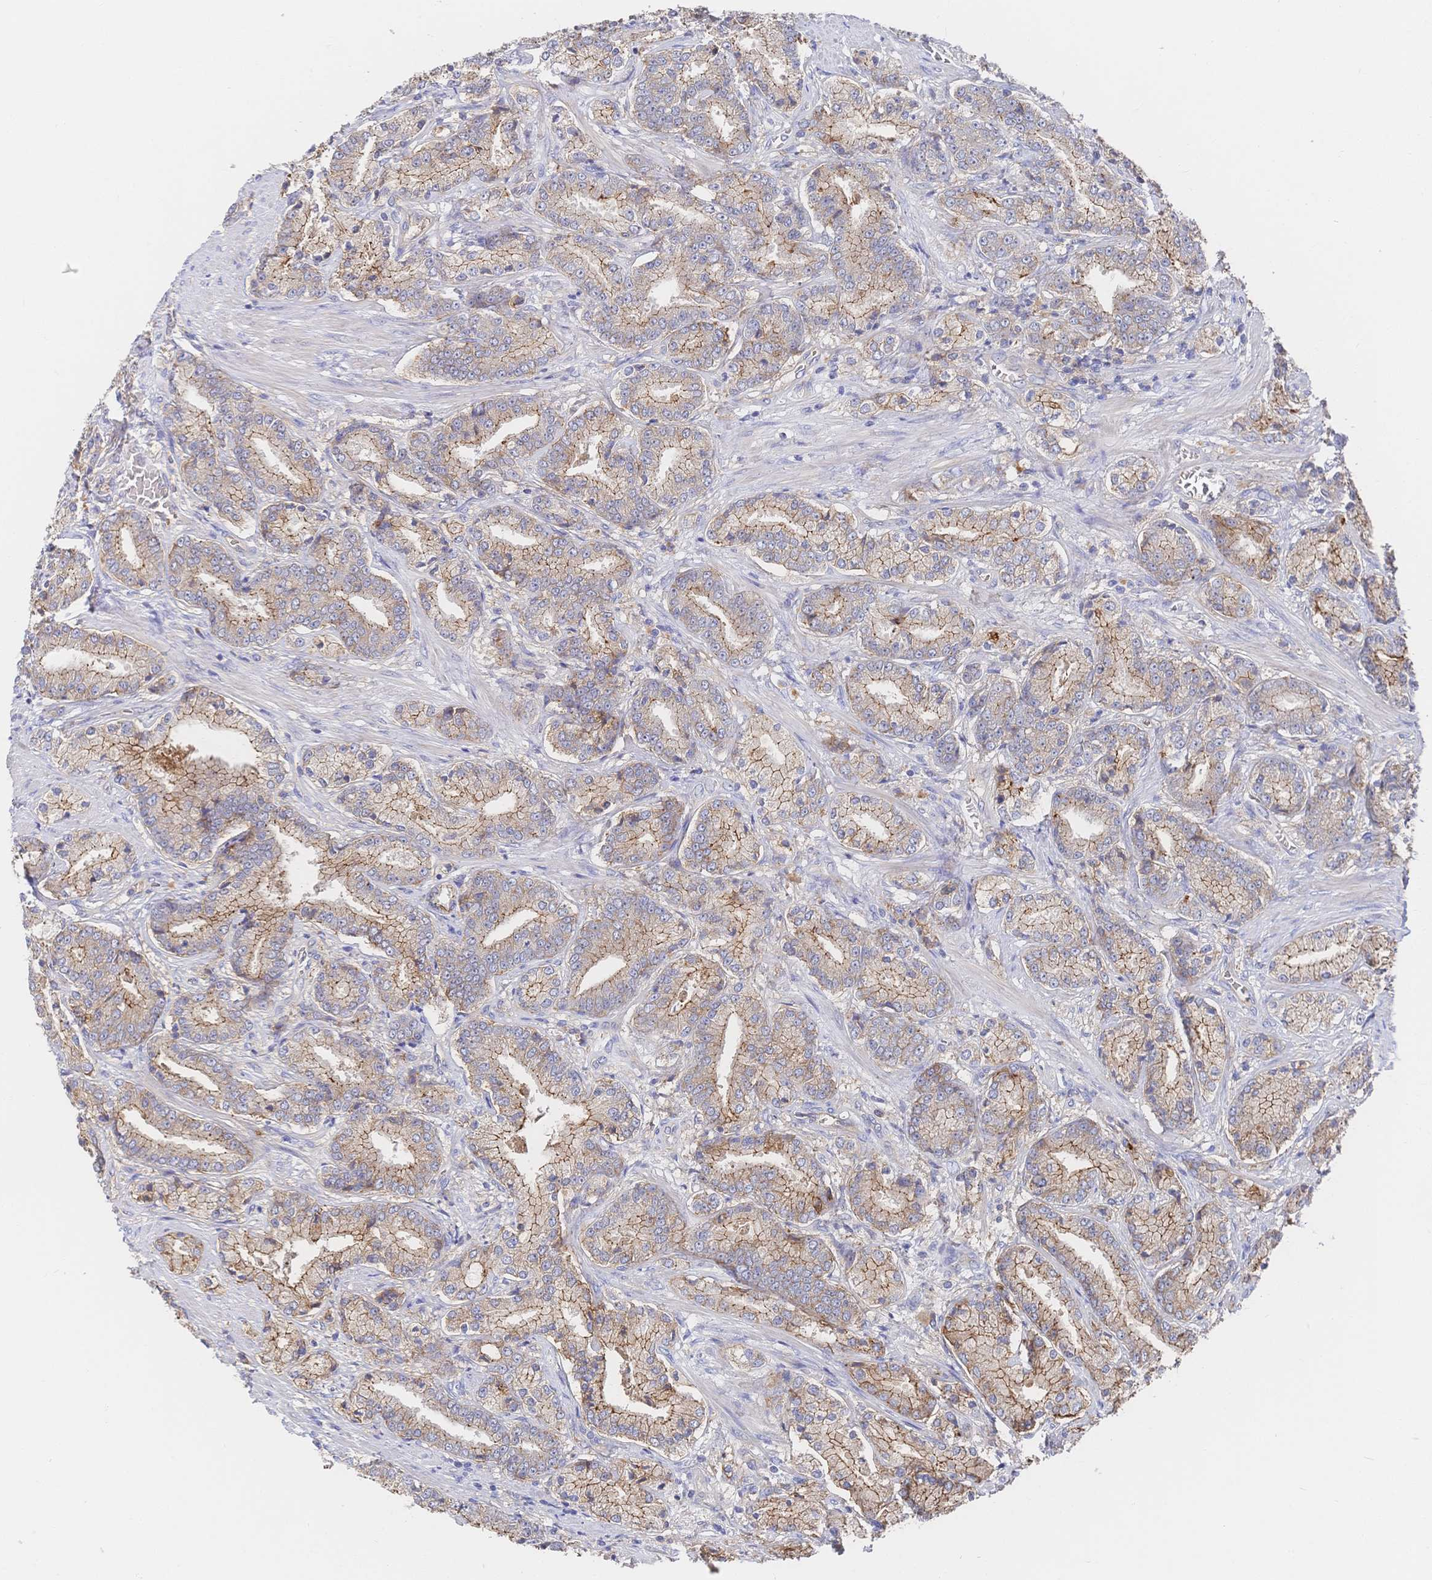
{"staining": {"intensity": "moderate", "quantity": "25%-75%", "location": "cytoplasmic/membranous"}, "tissue": "prostate cancer", "cell_type": "Tumor cells", "image_type": "cancer", "snomed": [{"axis": "morphology", "description": "Adenocarcinoma, High grade"}, {"axis": "topography", "description": "Prostate and seminal vesicle, NOS"}], "caption": "Approximately 25%-75% of tumor cells in prostate cancer (high-grade adenocarcinoma) show moderate cytoplasmic/membranous protein positivity as visualized by brown immunohistochemical staining.", "gene": "F11R", "patient": {"sex": "male", "age": 61}}